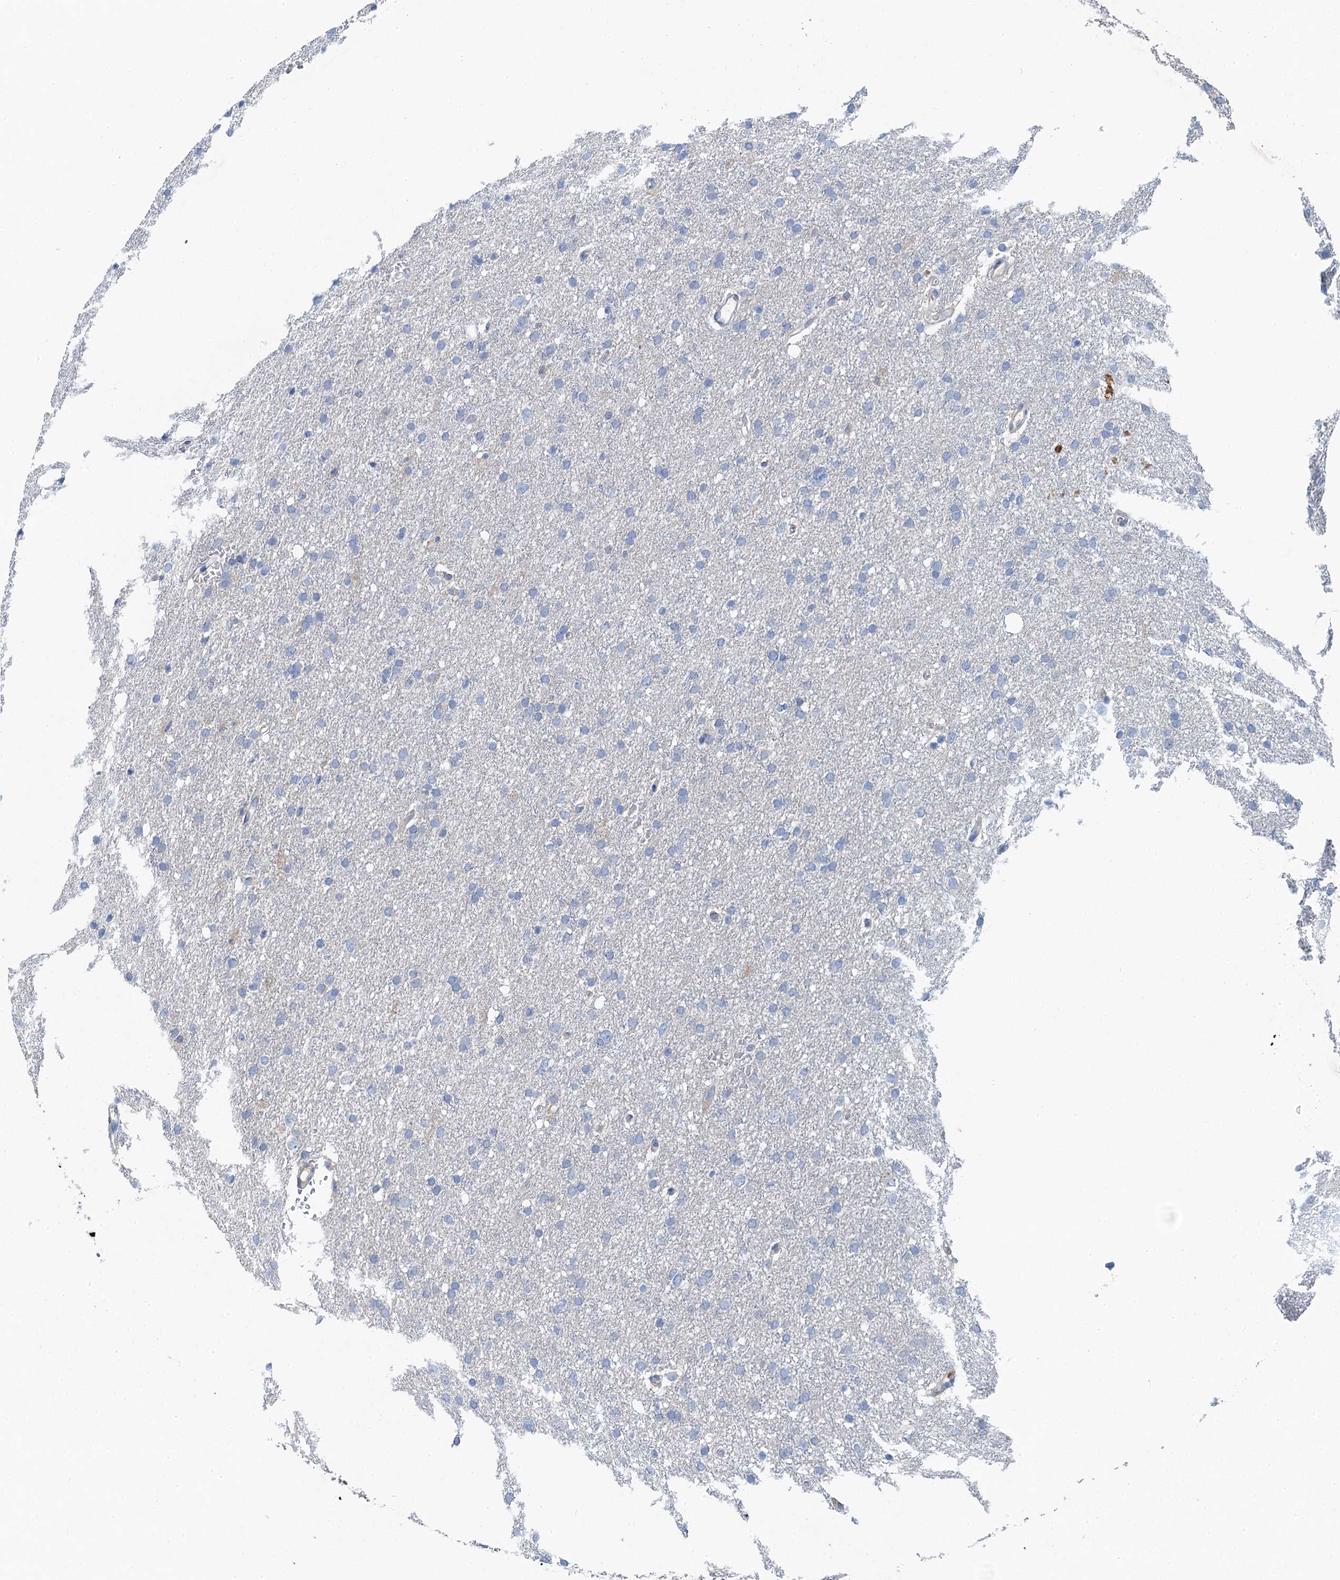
{"staining": {"intensity": "negative", "quantity": "none", "location": "none"}, "tissue": "glioma", "cell_type": "Tumor cells", "image_type": "cancer", "snomed": [{"axis": "morphology", "description": "Glioma, malignant, High grade"}, {"axis": "topography", "description": "Cerebral cortex"}], "caption": "DAB immunohistochemical staining of human glioma reveals no significant expression in tumor cells.", "gene": "OTOA", "patient": {"sex": "female", "age": 36}}